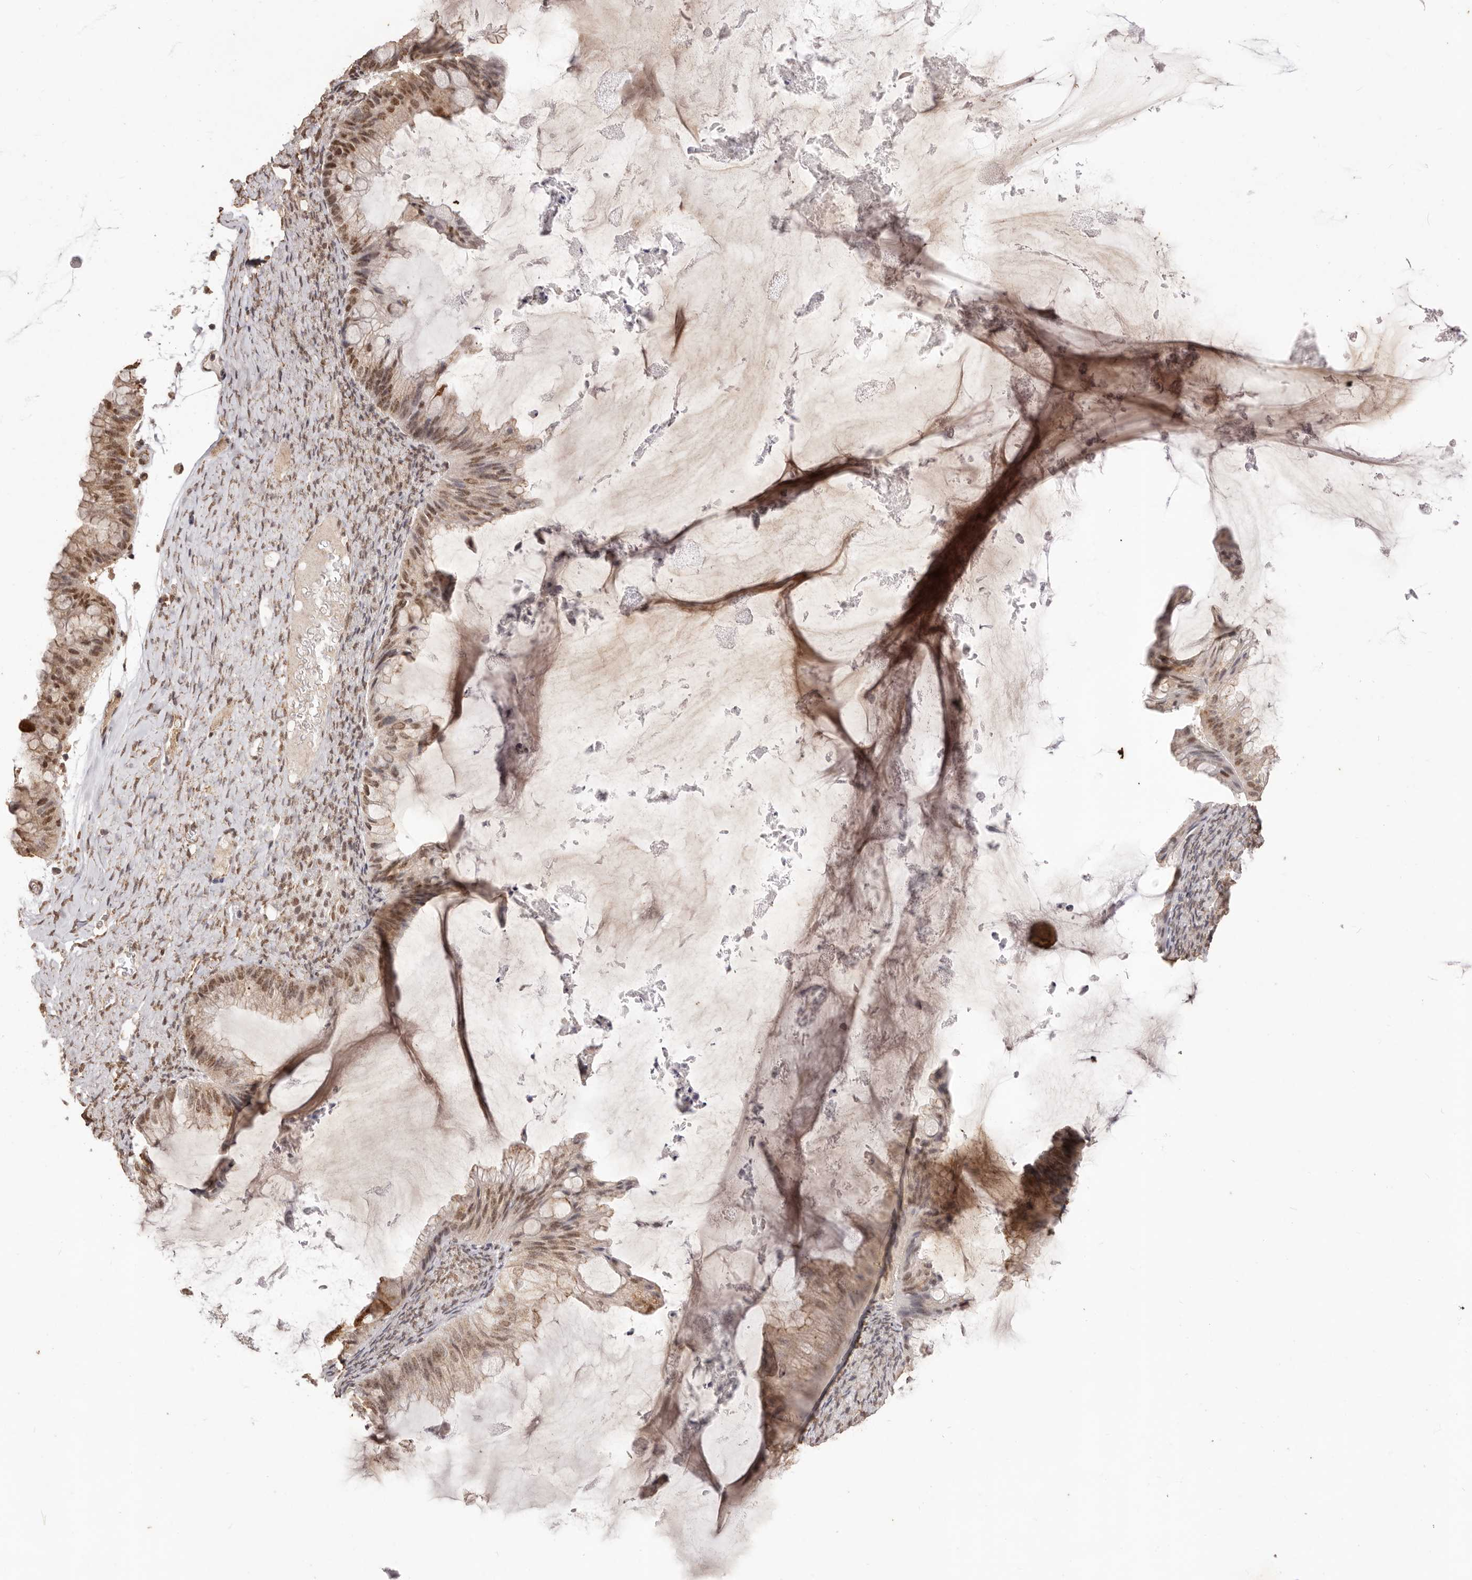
{"staining": {"intensity": "moderate", "quantity": ">75%", "location": "nuclear"}, "tissue": "ovarian cancer", "cell_type": "Tumor cells", "image_type": "cancer", "snomed": [{"axis": "morphology", "description": "Cystadenocarcinoma, mucinous, NOS"}, {"axis": "topography", "description": "Ovary"}], "caption": "Immunohistochemical staining of ovarian mucinous cystadenocarcinoma exhibits moderate nuclear protein expression in about >75% of tumor cells.", "gene": "RPS6KA5", "patient": {"sex": "female", "age": 61}}